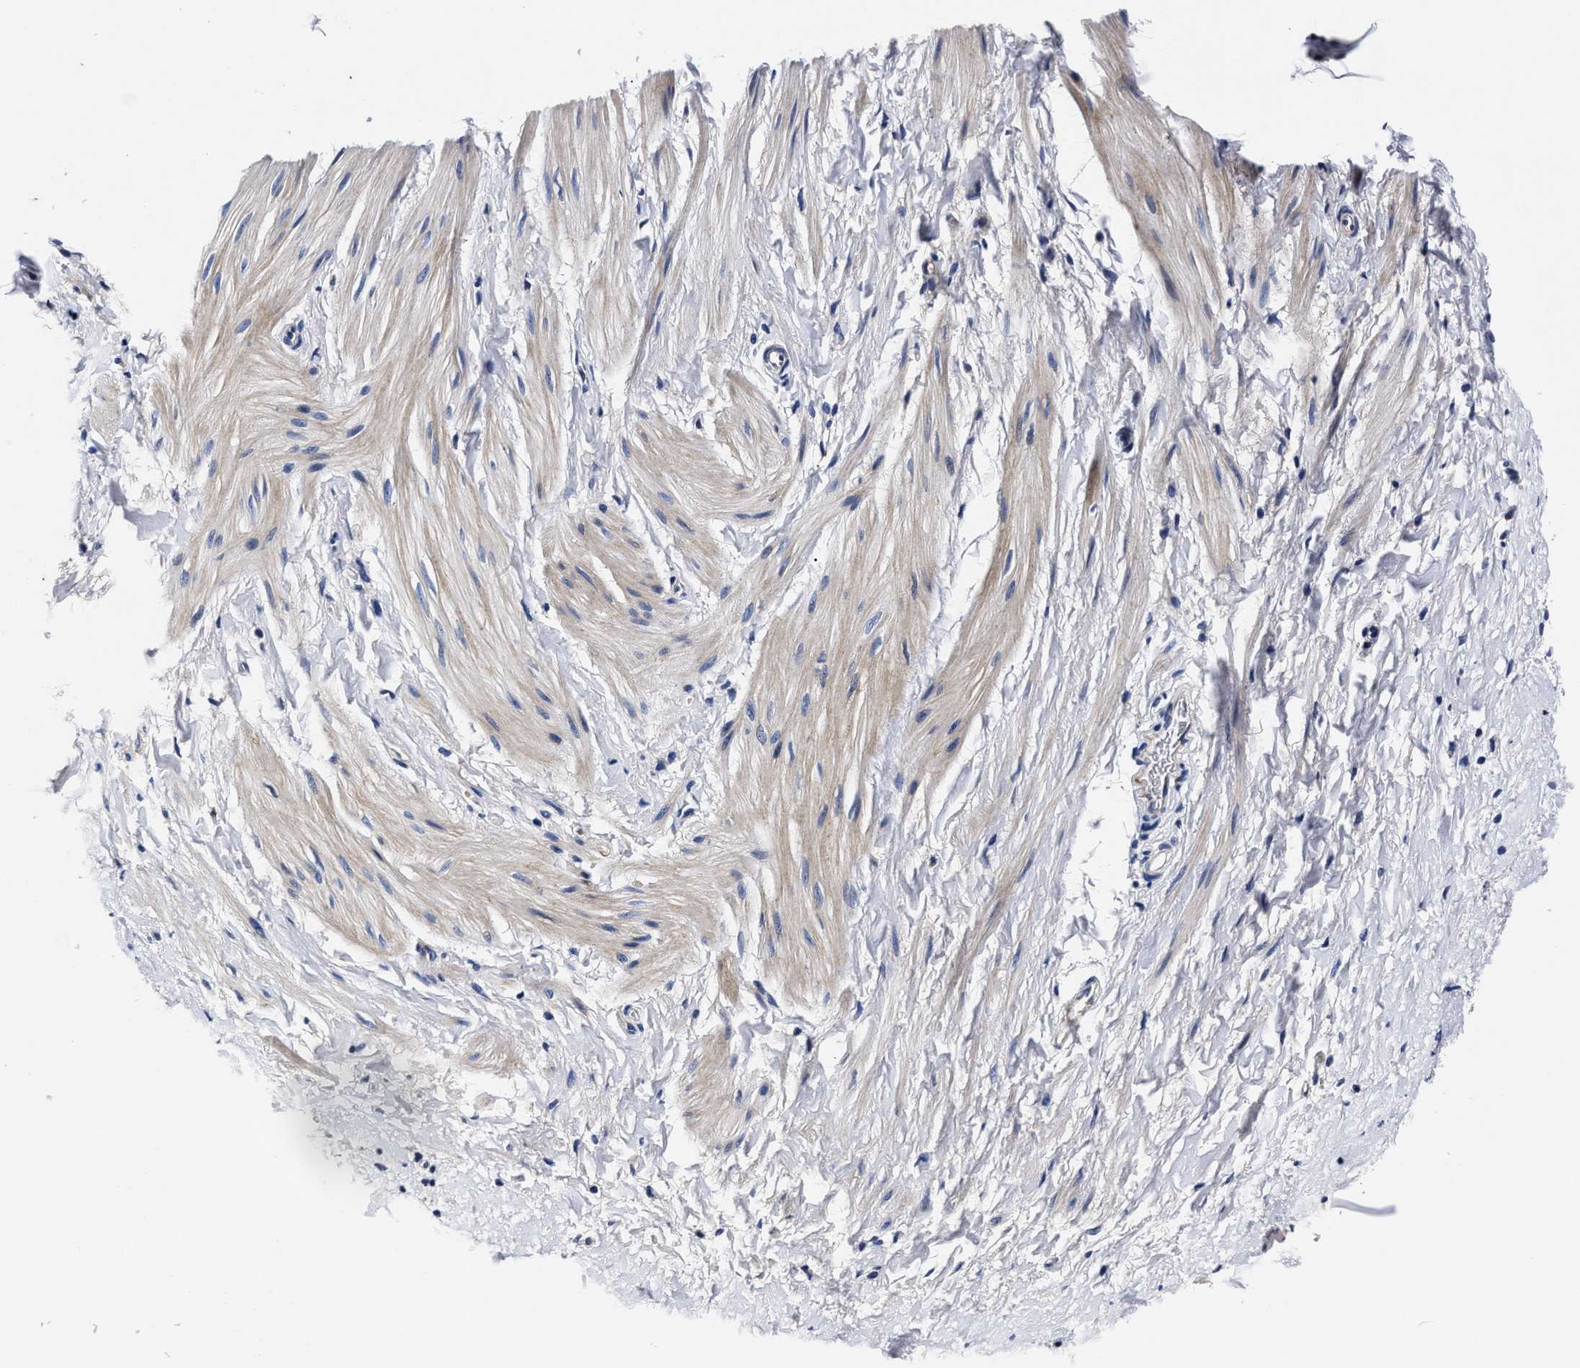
{"staining": {"intensity": "weak", "quantity": "<25%", "location": "cytoplasmic/membranous"}, "tissue": "smooth muscle", "cell_type": "Smooth muscle cells", "image_type": "normal", "snomed": [{"axis": "morphology", "description": "Normal tissue, NOS"}, {"axis": "topography", "description": "Smooth muscle"}], "caption": "This is an immunohistochemistry image of normal human smooth muscle. There is no positivity in smooth muscle cells.", "gene": "OLFML2A", "patient": {"sex": "male", "age": 16}}